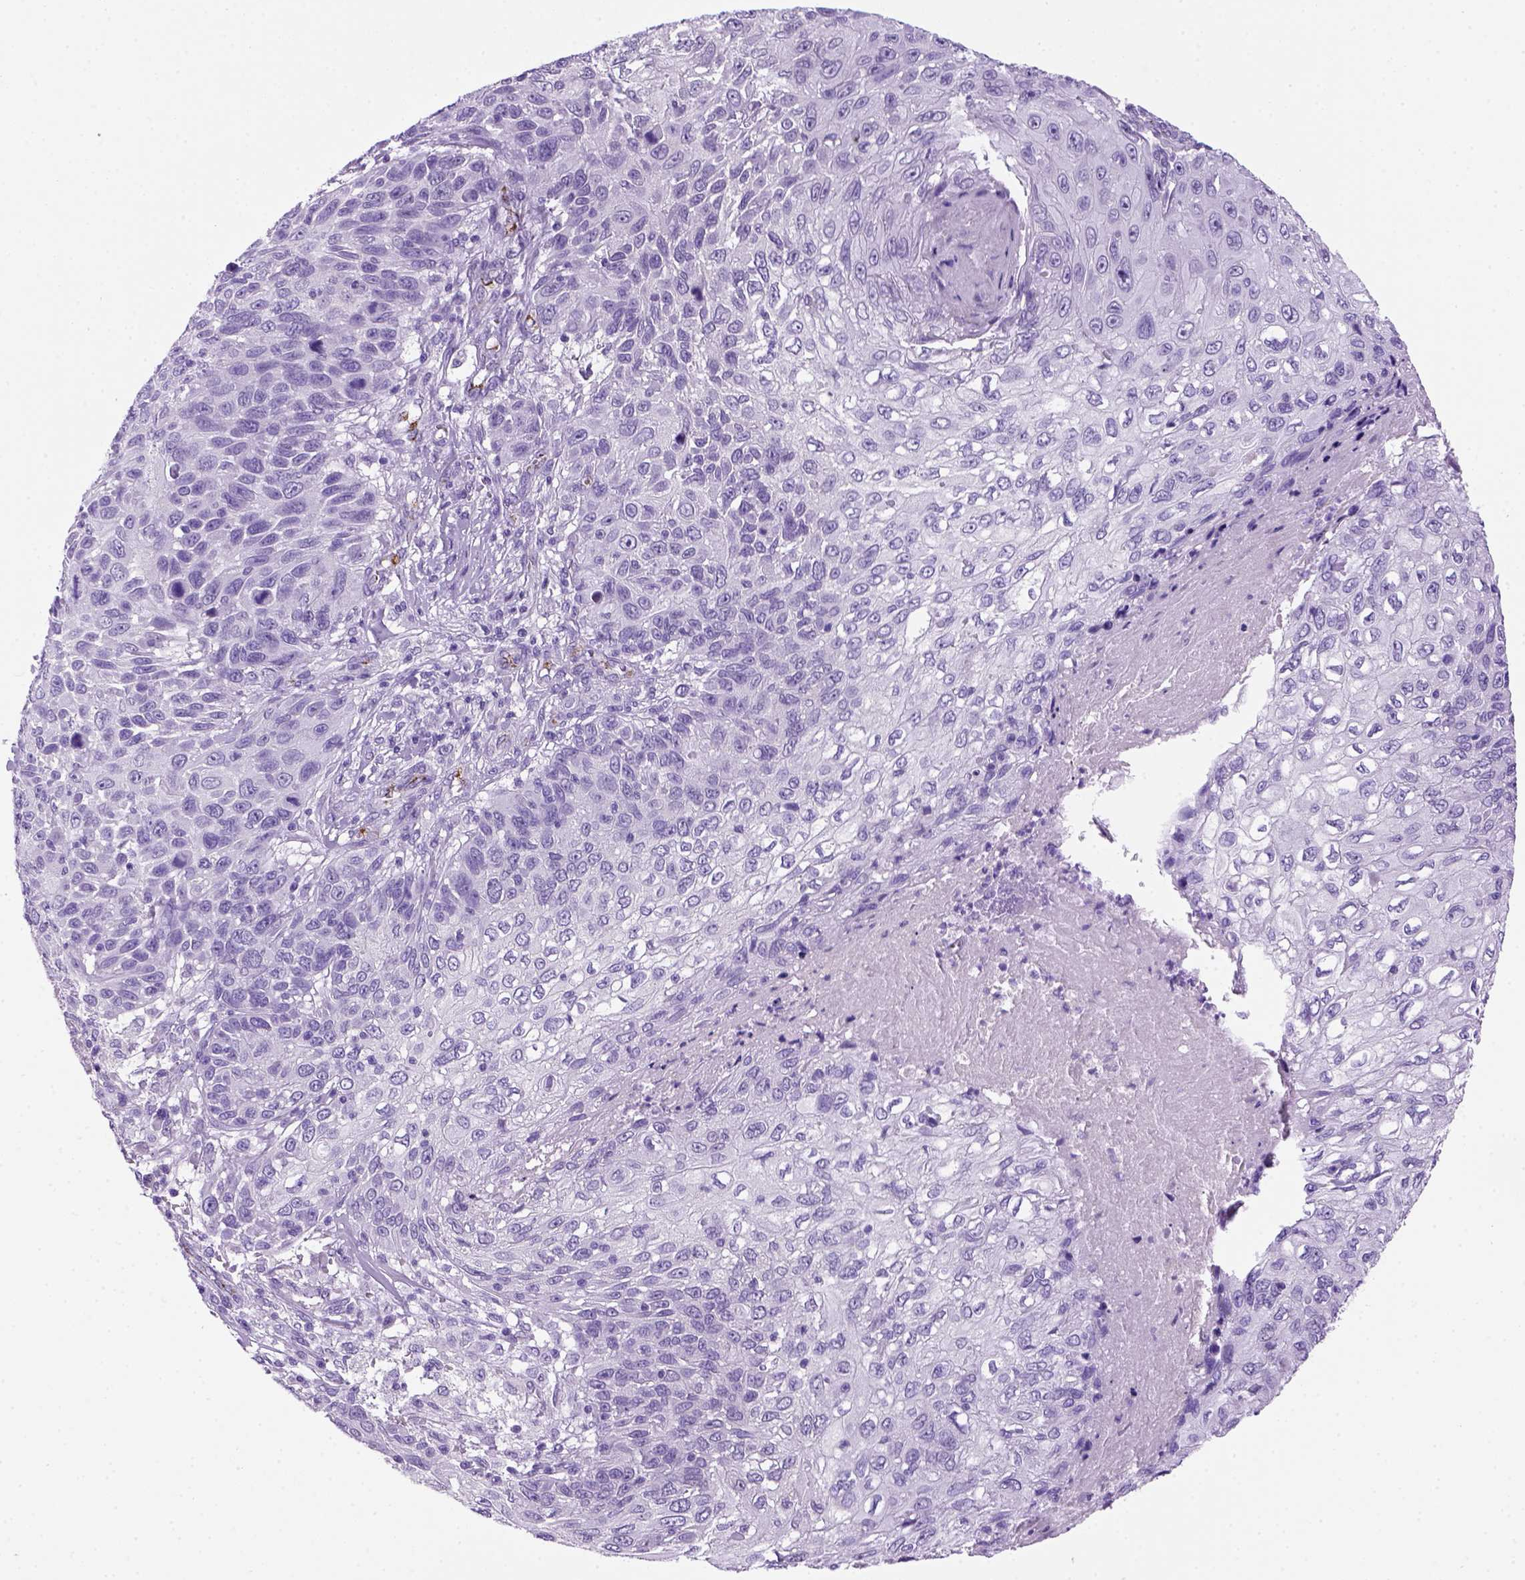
{"staining": {"intensity": "negative", "quantity": "none", "location": "none"}, "tissue": "skin cancer", "cell_type": "Tumor cells", "image_type": "cancer", "snomed": [{"axis": "morphology", "description": "Squamous cell carcinoma, NOS"}, {"axis": "topography", "description": "Skin"}], "caption": "An IHC photomicrograph of squamous cell carcinoma (skin) is shown. There is no staining in tumor cells of squamous cell carcinoma (skin). (IHC, brightfield microscopy, high magnification).", "gene": "VWF", "patient": {"sex": "male", "age": 92}}